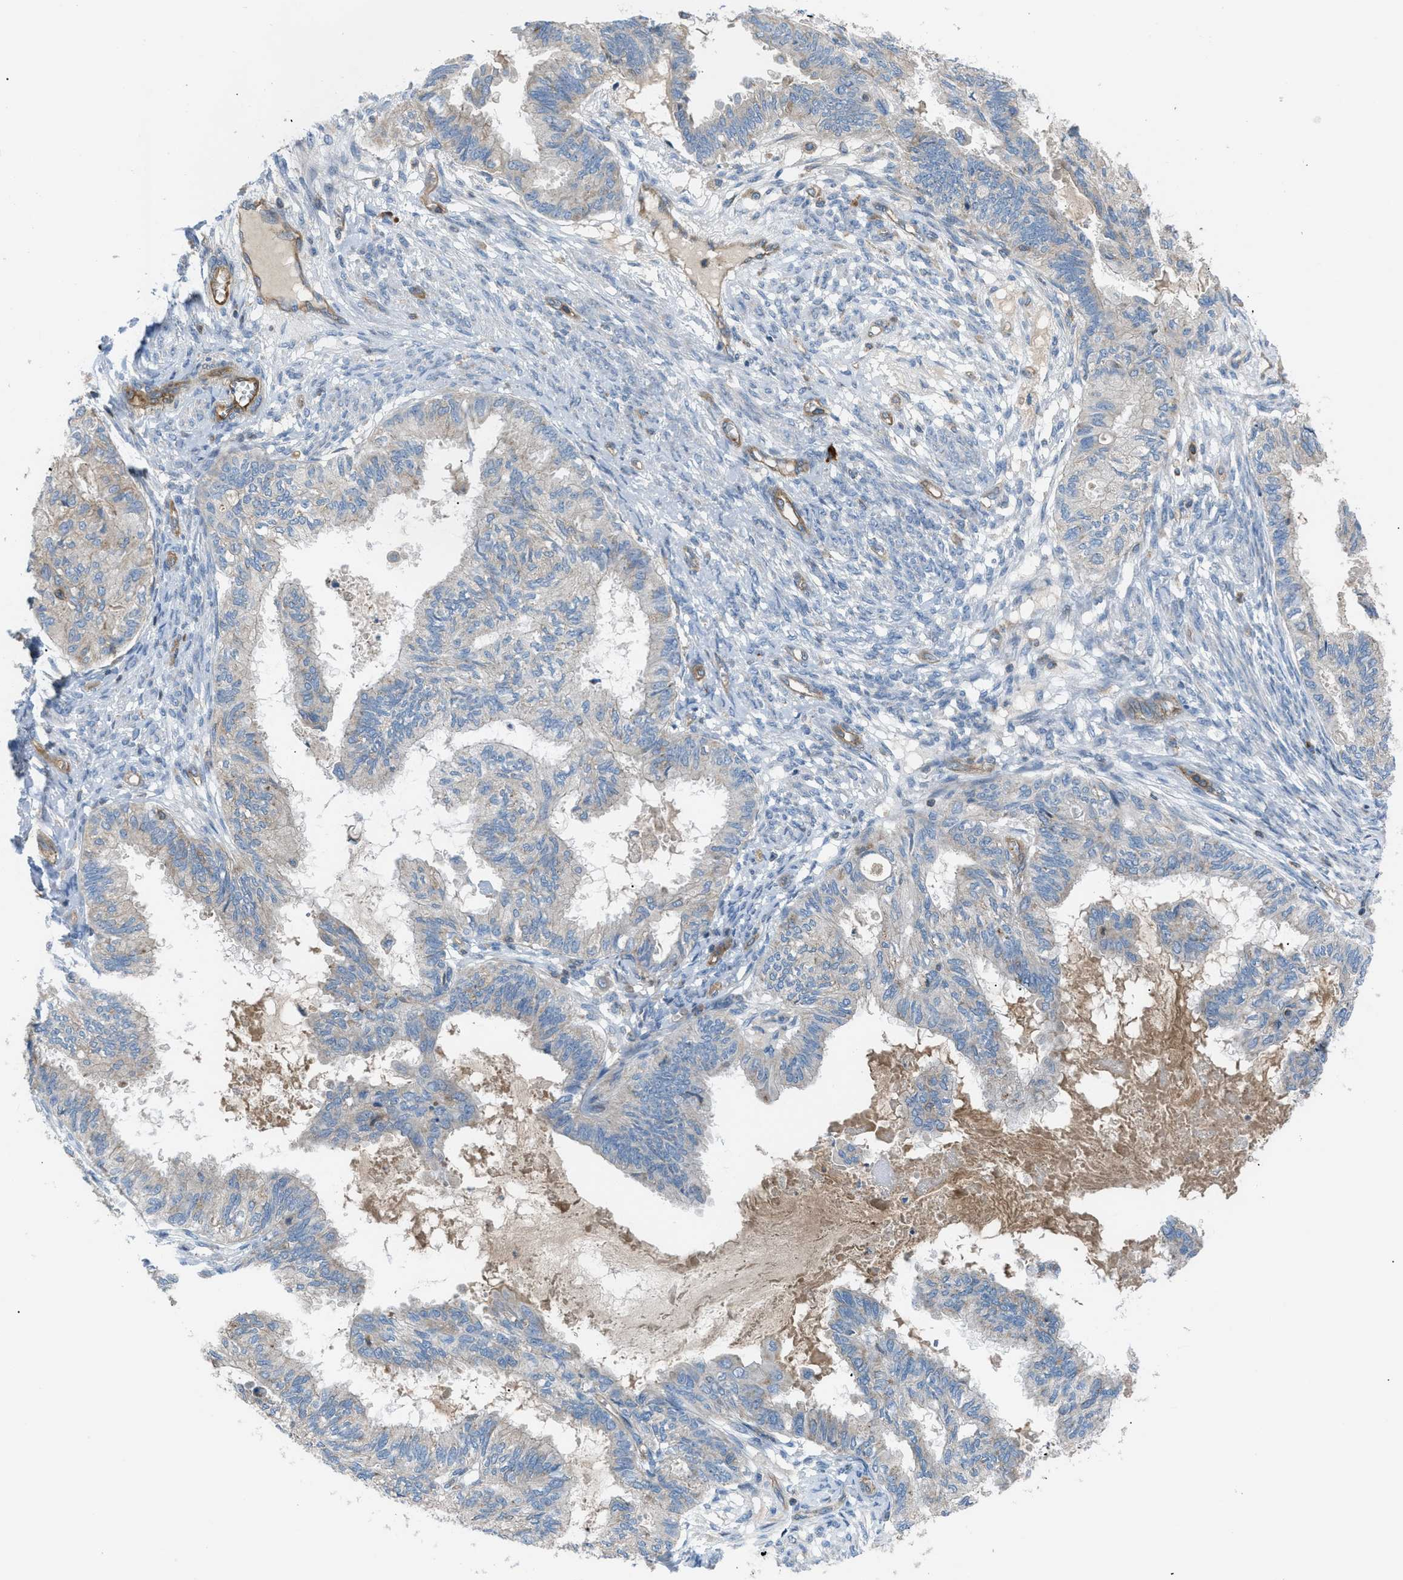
{"staining": {"intensity": "weak", "quantity": "<25%", "location": "cytoplasmic/membranous"}, "tissue": "cervical cancer", "cell_type": "Tumor cells", "image_type": "cancer", "snomed": [{"axis": "morphology", "description": "Normal tissue, NOS"}, {"axis": "morphology", "description": "Adenocarcinoma, NOS"}, {"axis": "topography", "description": "Cervix"}, {"axis": "topography", "description": "Endometrium"}], "caption": "Immunohistochemistry histopathology image of human cervical cancer stained for a protein (brown), which exhibits no positivity in tumor cells.", "gene": "ATP2A3", "patient": {"sex": "female", "age": 86}}